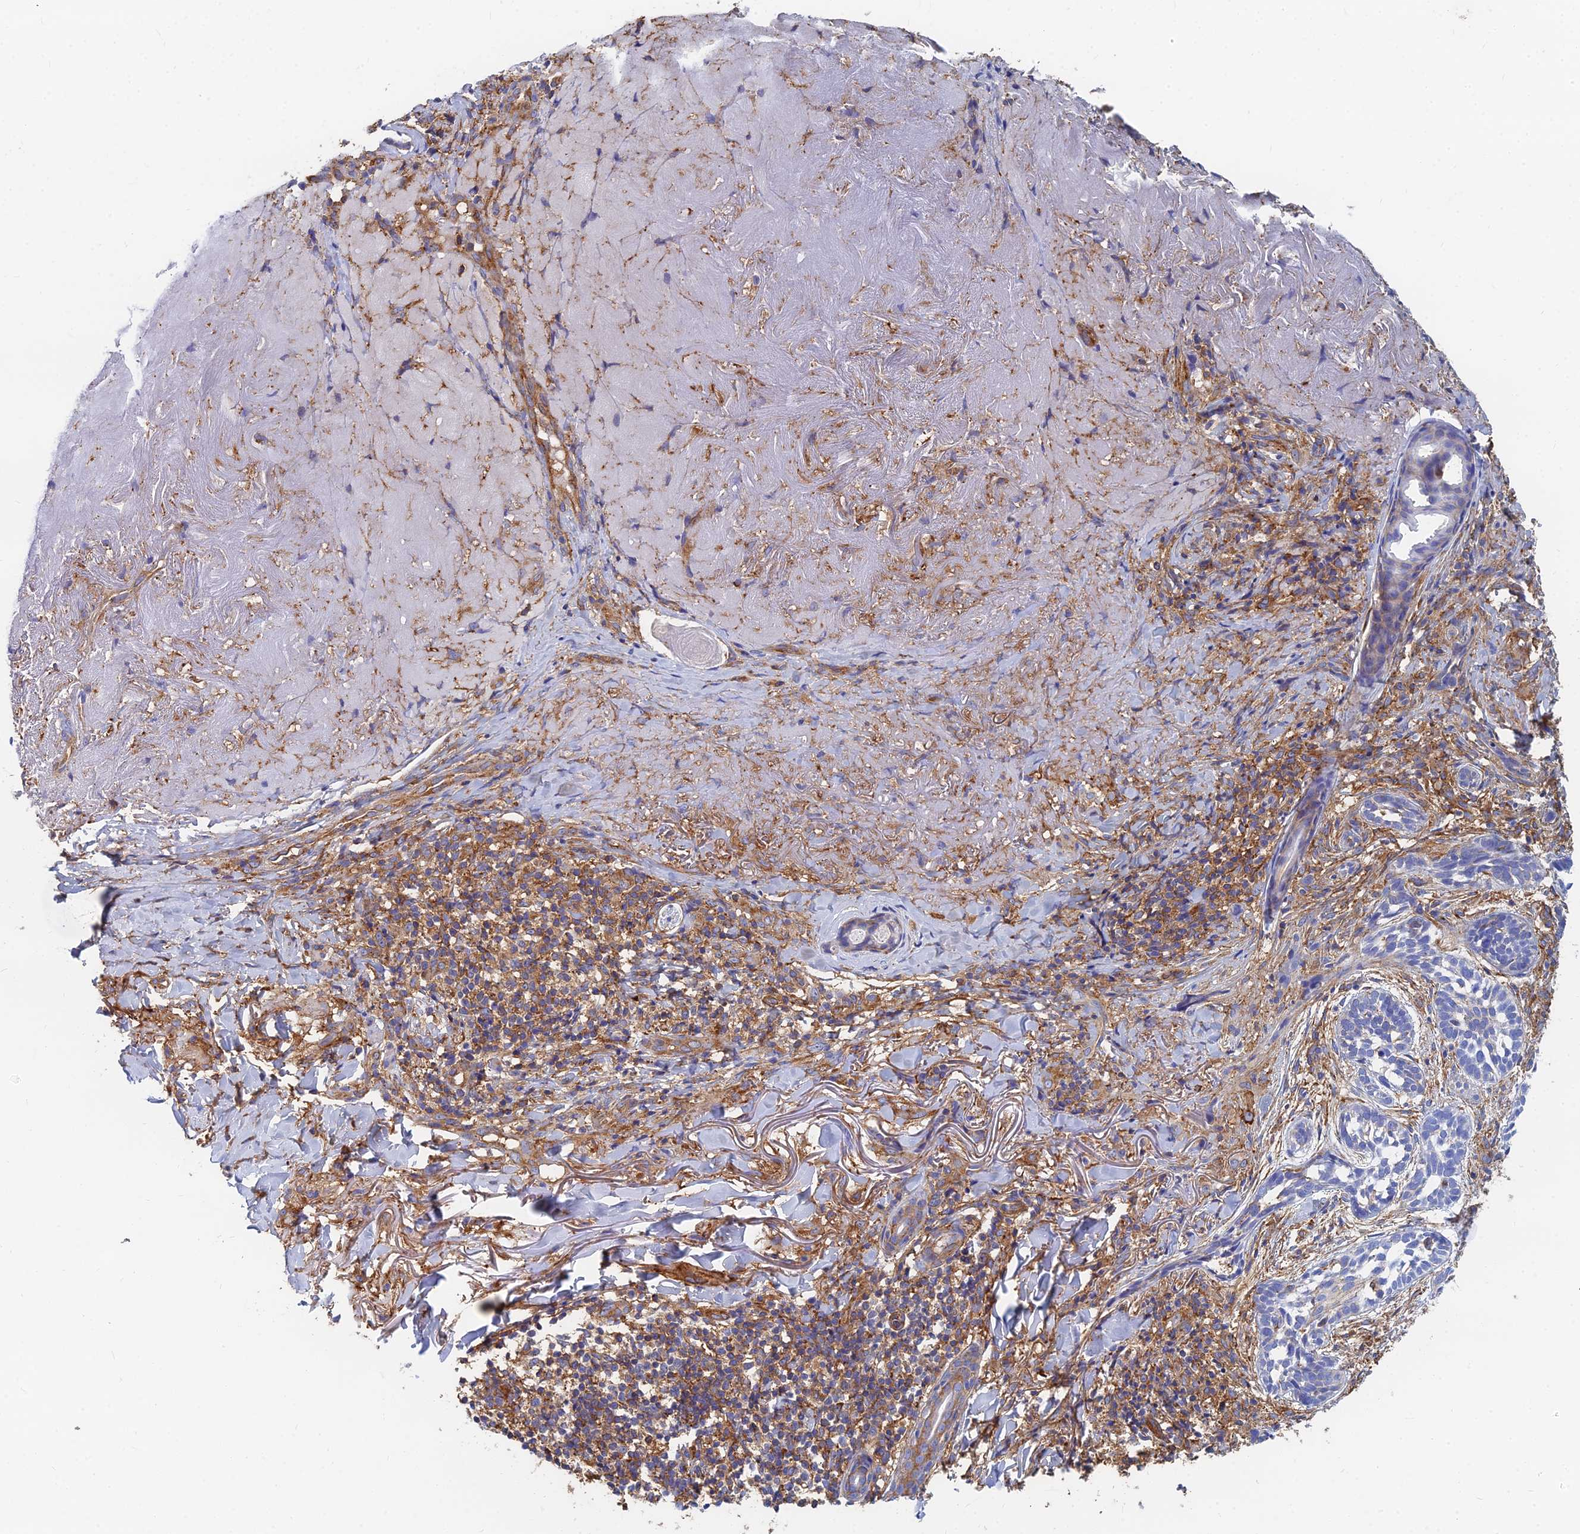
{"staining": {"intensity": "negative", "quantity": "none", "location": "none"}, "tissue": "skin cancer", "cell_type": "Tumor cells", "image_type": "cancer", "snomed": [{"axis": "morphology", "description": "Basal cell carcinoma"}, {"axis": "topography", "description": "Skin"}], "caption": "The IHC image has no significant positivity in tumor cells of skin cancer tissue. (Stains: DAB (3,3'-diaminobenzidine) immunohistochemistry with hematoxylin counter stain, Microscopy: brightfield microscopy at high magnification).", "gene": "GPR42", "patient": {"sex": "male", "age": 71}}